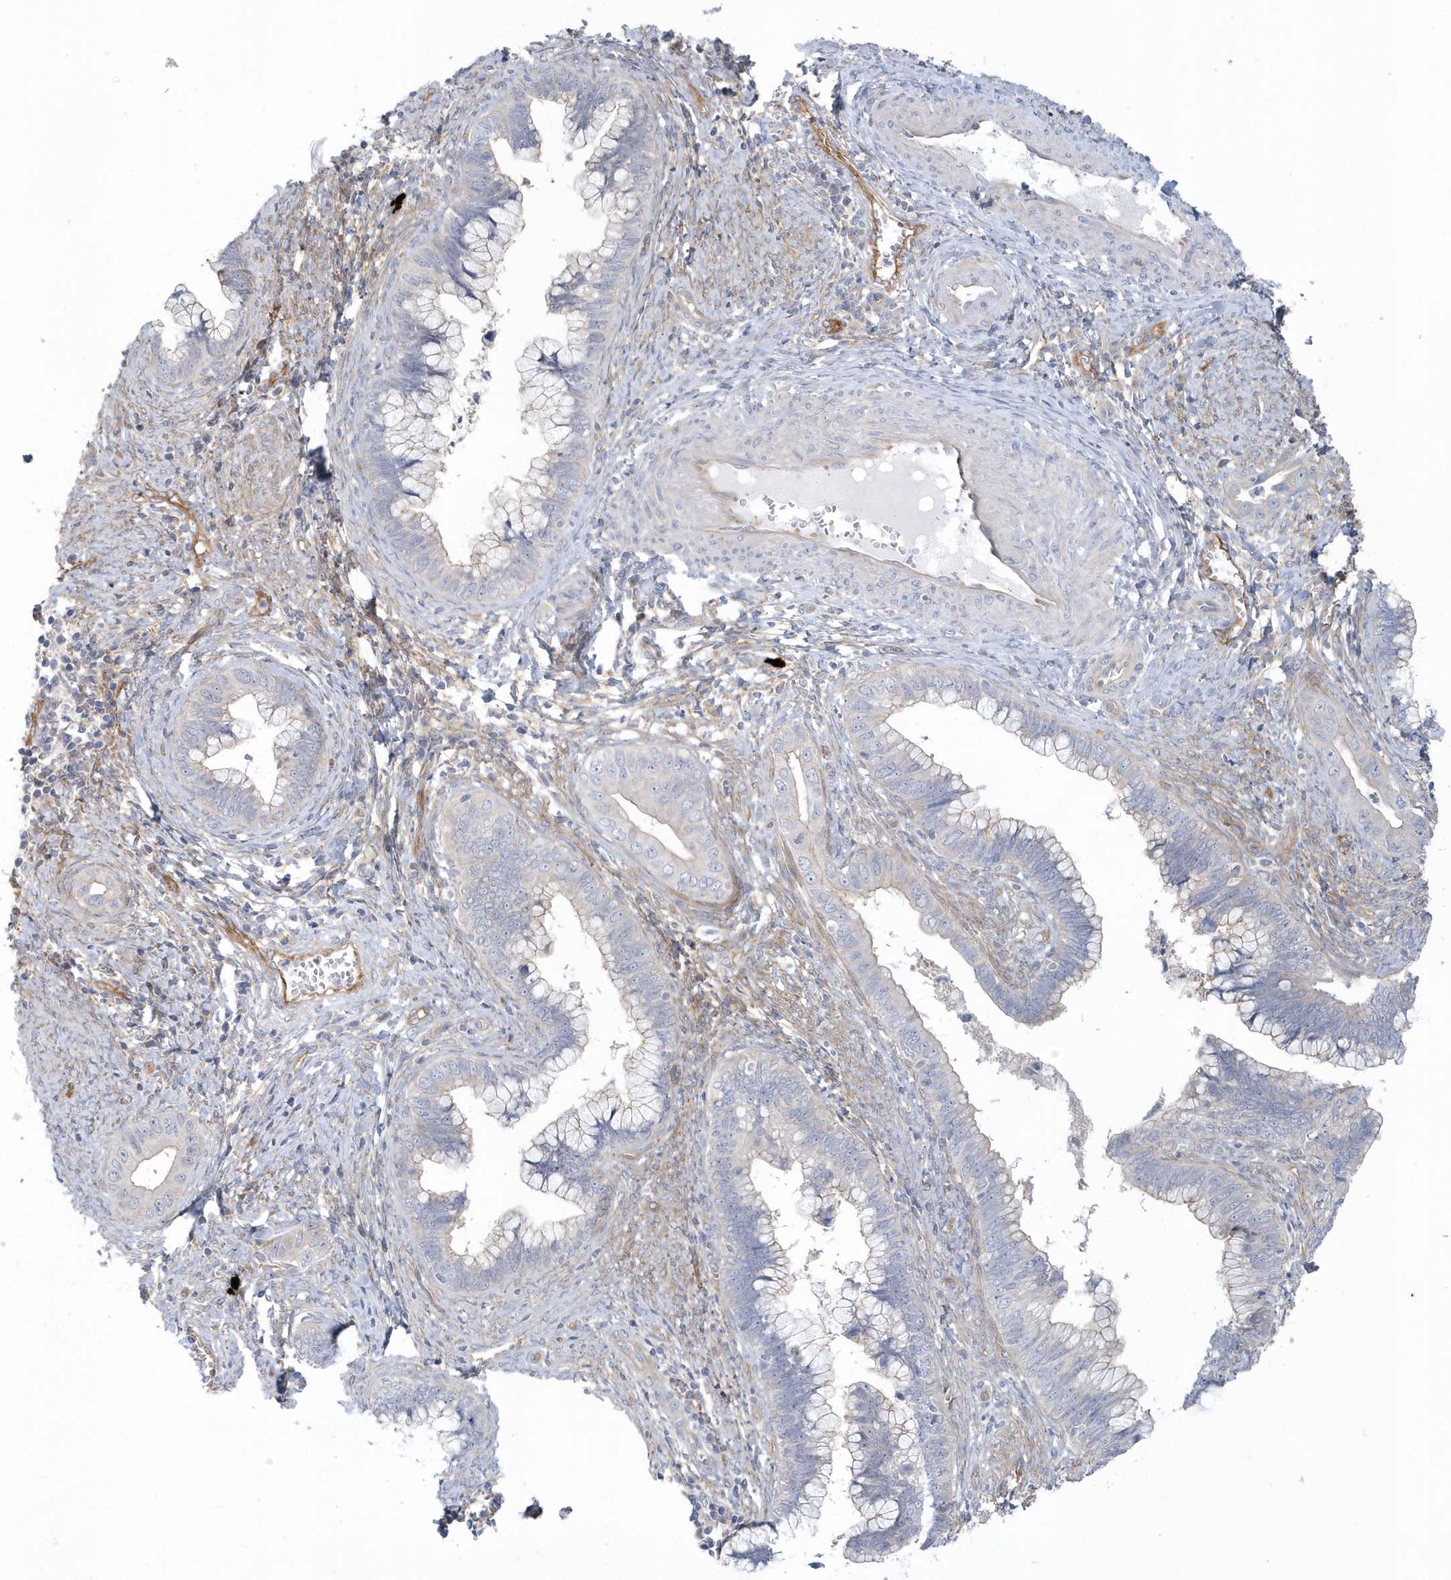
{"staining": {"intensity": "negative", "quantity": "none", "location": "none"}, "tissue": "cervical cancer", "cell_type": "Tumor cells", "image_type": "cancer", "snomed": [{"axis": "morphology", "description": "Adenocarcinoma, NOS"}, {"axis": "topography", "description": "Cervix"}], "caption": "High power microscopy image of an immunohistochemistry (IHC) histopathology image of cervical adenocarcinoma, revealing no significant positivity in tumor cells. (DAB (3,3'-diaminobenzidine) immunohistochemistry (IHC) with hematoxylin counter stain).", "gene": "RAI14", "patient": {"sex": "female", "age": 44}}